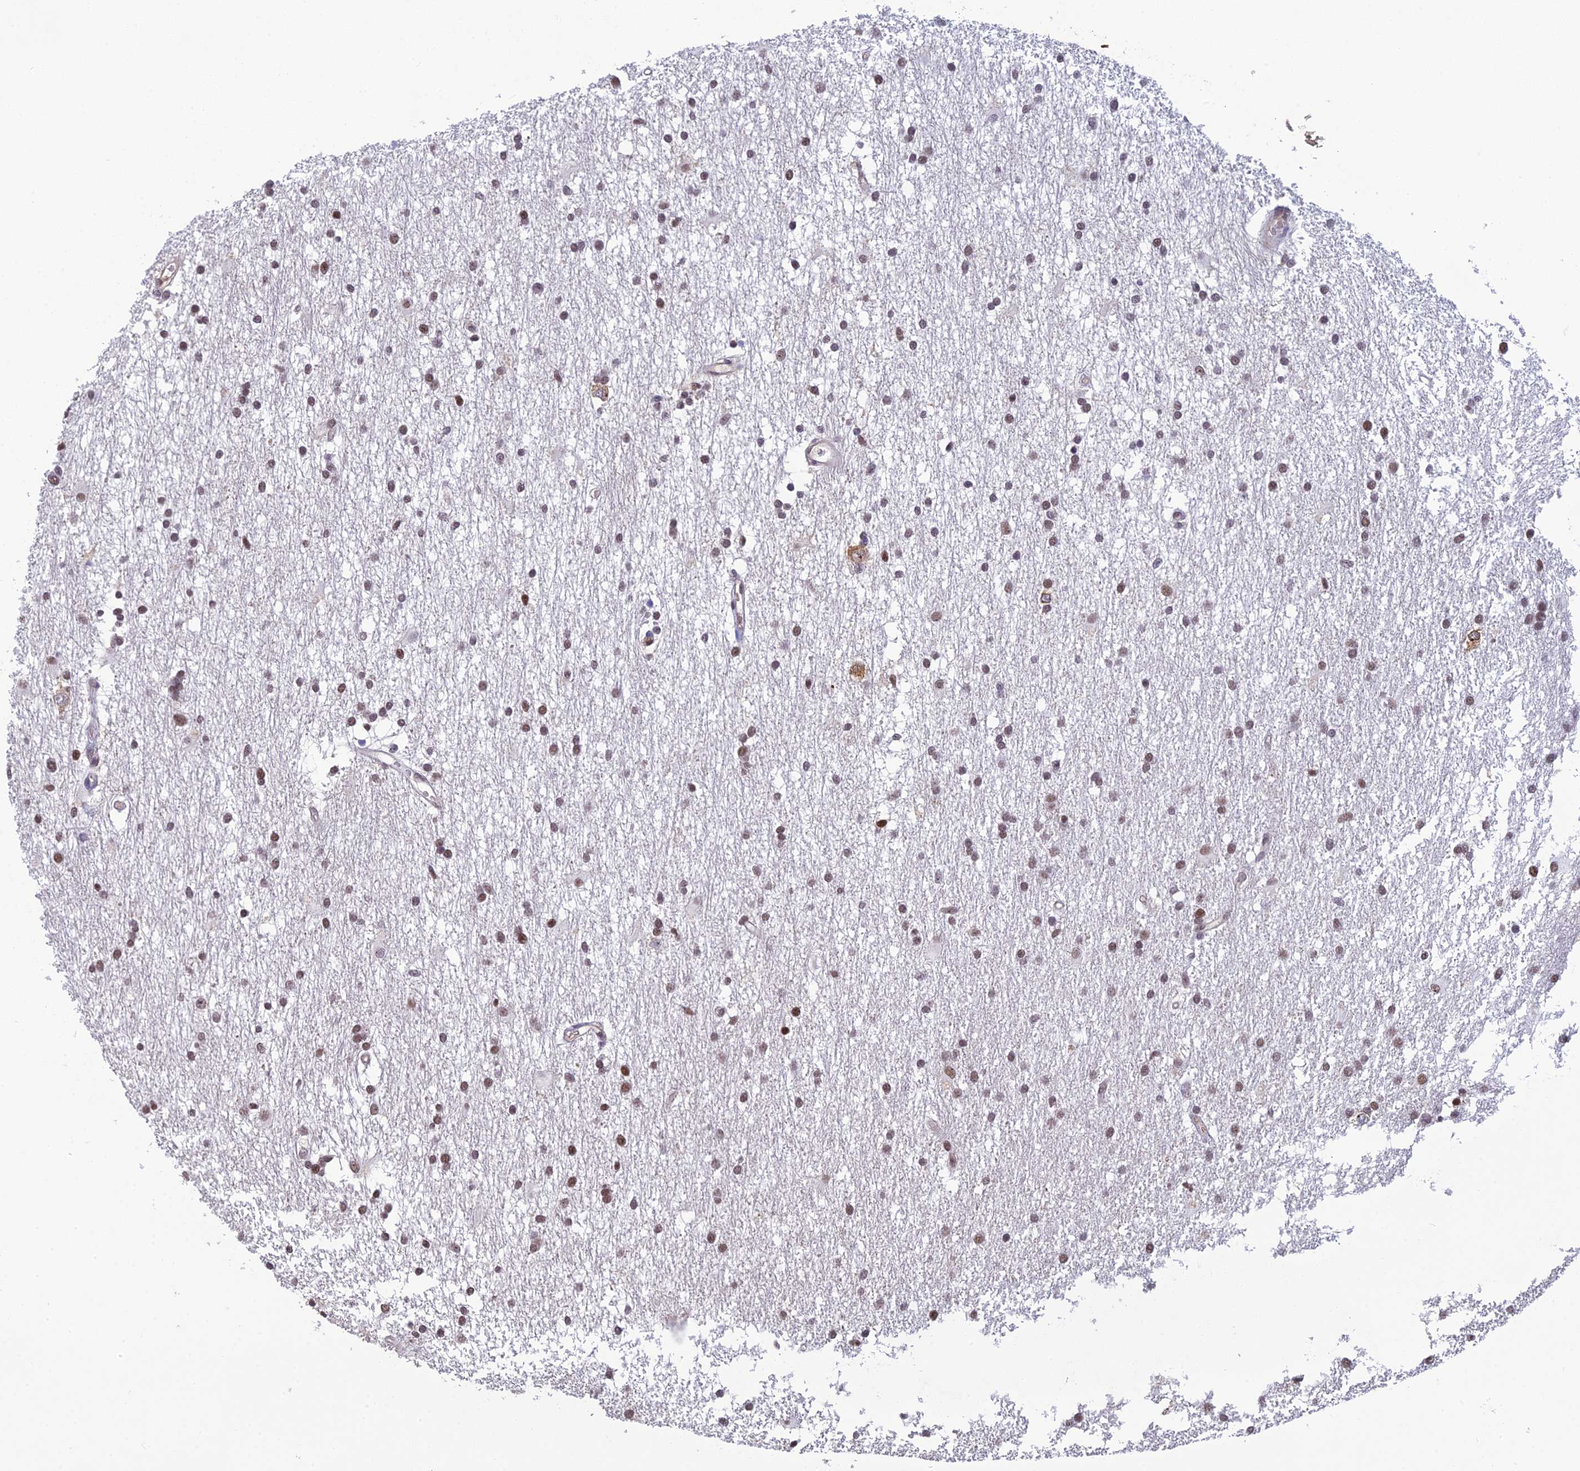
{"staining": {"intensity": "moderate", "quantity": "25%-75%", "location": "nuclear"}, "tissue": "glioma", "cell_type": "Tumor cells", "image_type": "cancer", "snomed": [{"axis": "morphology", "description": "Glioma, malignant, High grade"}, {"axis": "topography", "description": "Brain"}], "caption": "Glioma tissue exhibits moderate nuclear expression in approximately 25%-75% of tumor cells, visualized by immunohistochemistry.", "gene": "RANBP3", "patient": {"sex": "male", "age": 77}}